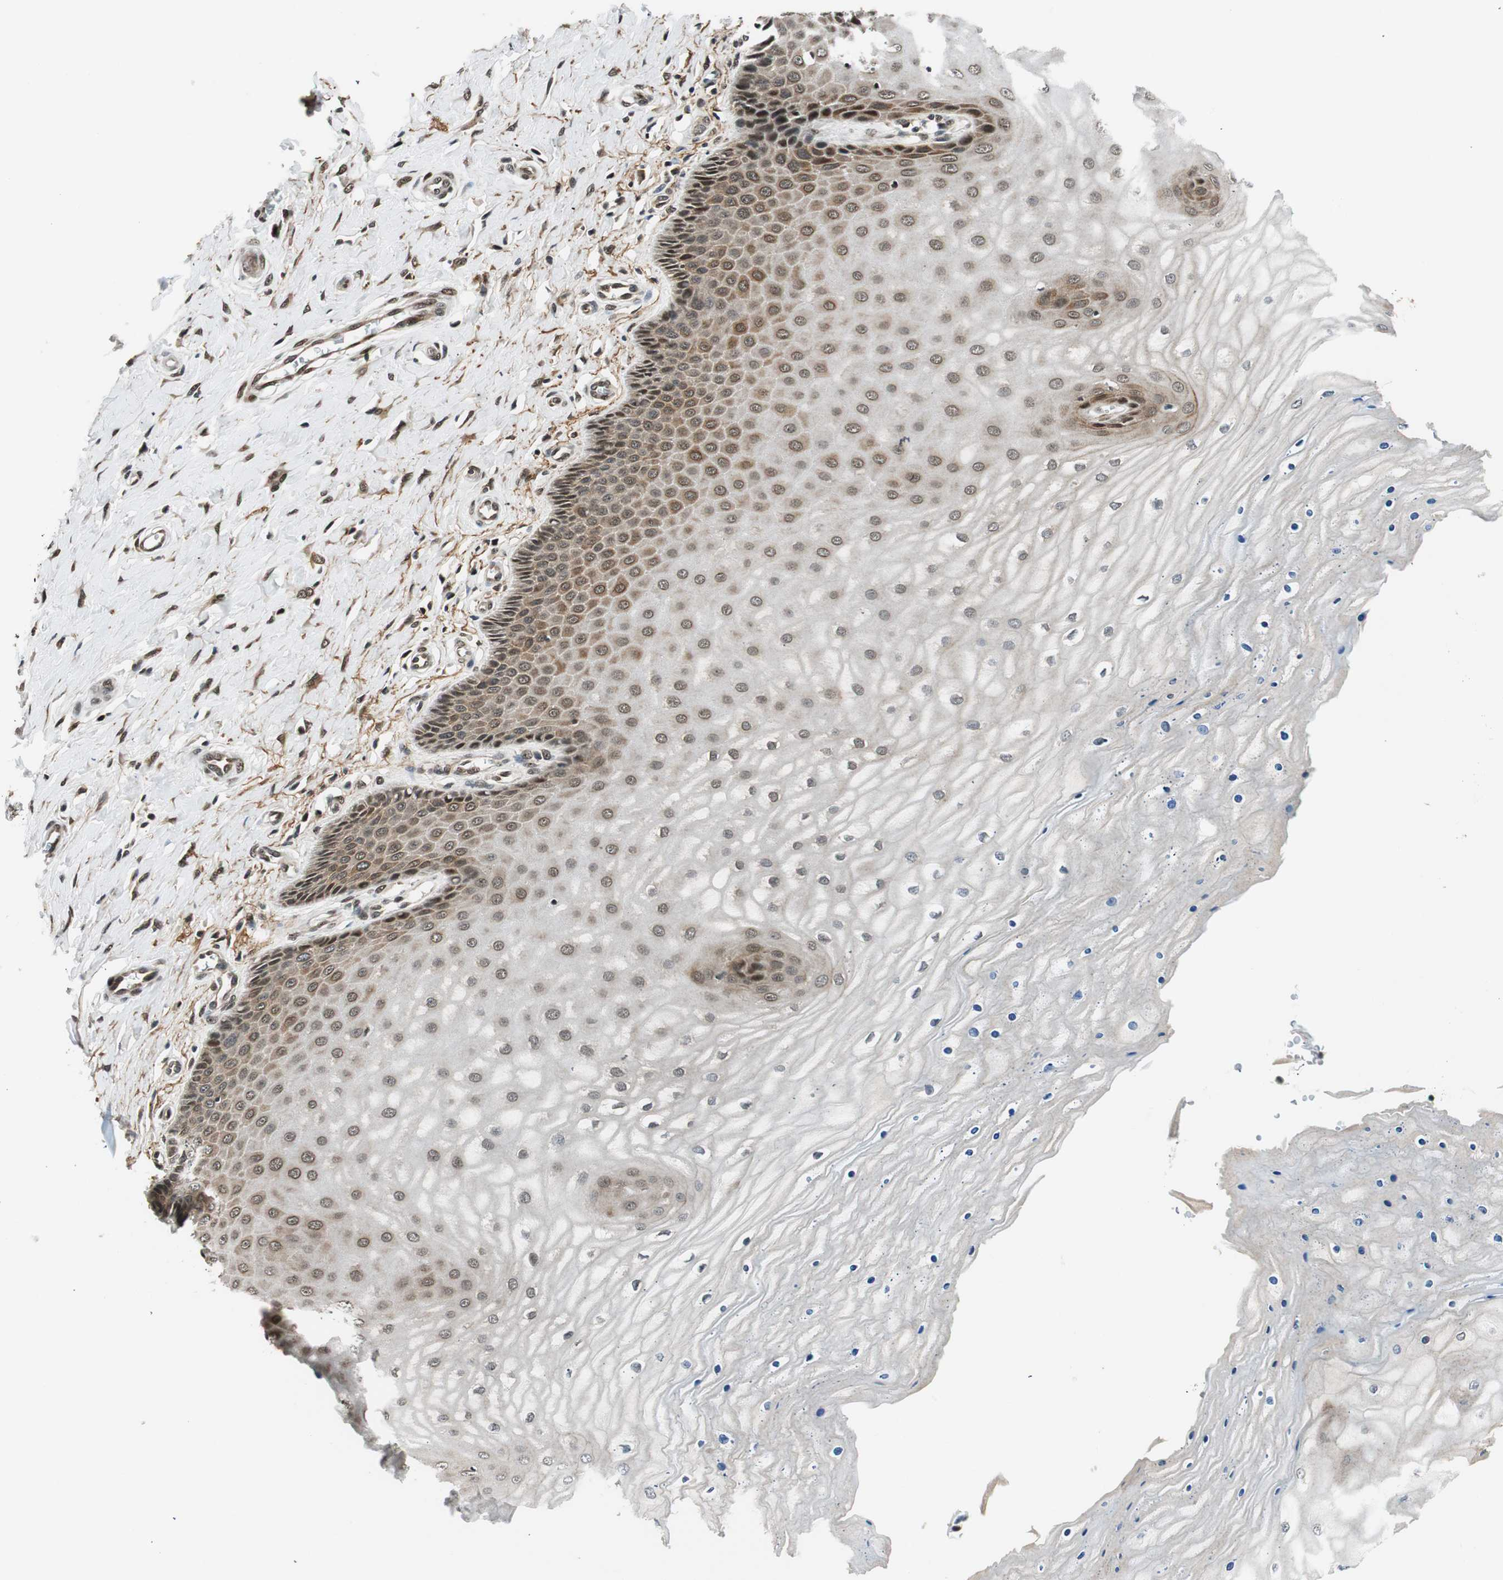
{"staining": {"intensity": "strong", "quantity": ">75%", "location": "cytoplasmic/membranous,nuclear"}, "tissue": "cervix", "cell_type": "Glandular cells", "image_type": "normal", "snomed": [{"axis": "morphology", "description": "Normal tissue, NOS"}, {"axis": "topography", "description": "Cervix"}], "caption": "Strong cytoplasmic/membranous,nuclear staining is seen in about >75% of glandular cells in normal cervix. The staining was performed using DAB, with brown indicating positive protein expression. Nuclei are stained blue with hematoxylin.", "gene": "RING1", "patient": {"sex": "female", "age": 55}}